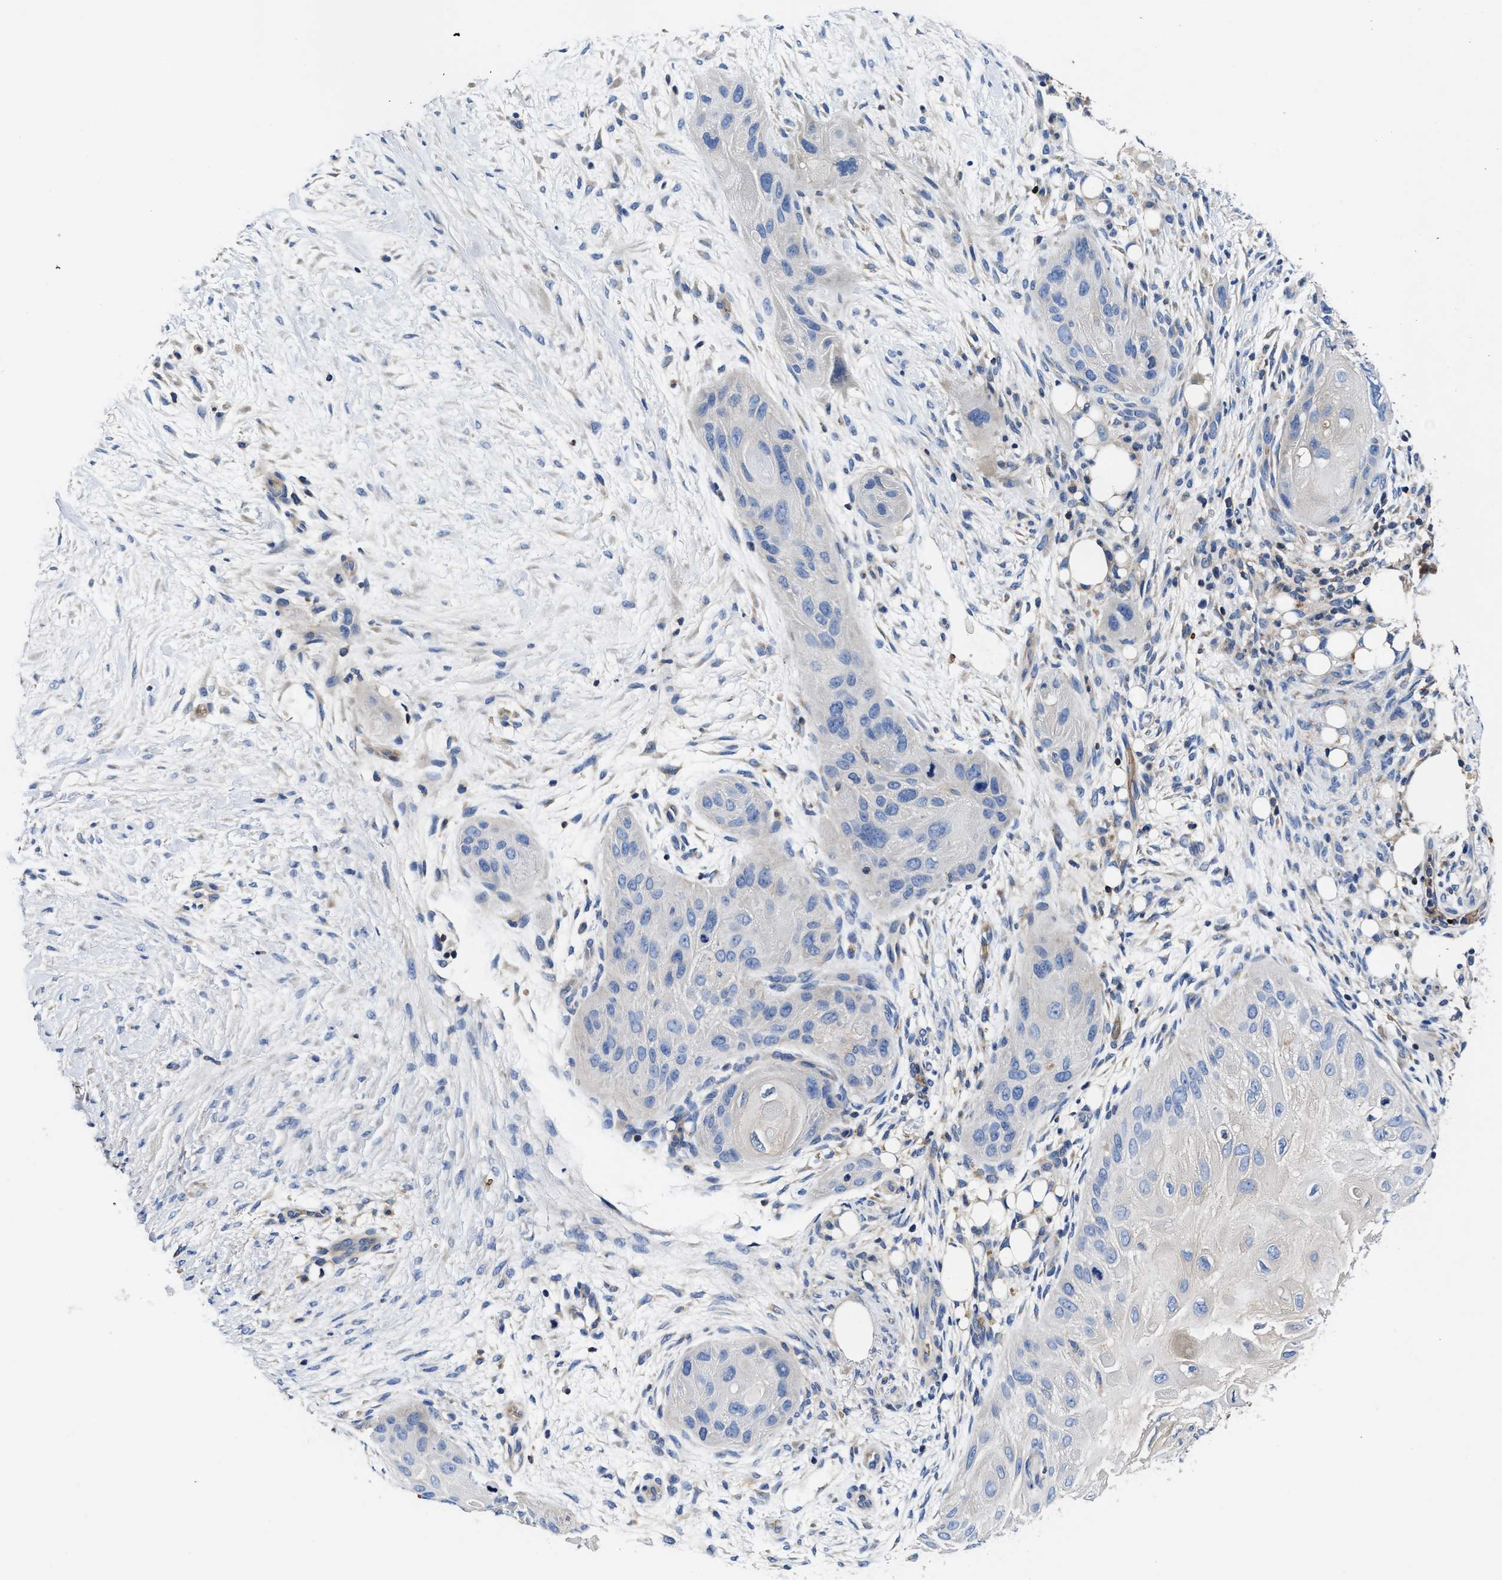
{"staining": {"intensity": "negative", "quantity": "none", "location": "none"}, "tissue": "skin cancer", "cell_type": "Tumor cells", "image_type": "cancer", "snomed": [{"axis": "morphology", "description": "Squamous cell carcinoma, NOS"}, {"axis": "topography", "description": "Skin"}], "caption": "Squamous cell carcinoma (skin) stained for a protein using IHC displays no staining tumor cells.", "gene": "PHLPP1", "patient": {"sex": "female", "age": 77}}